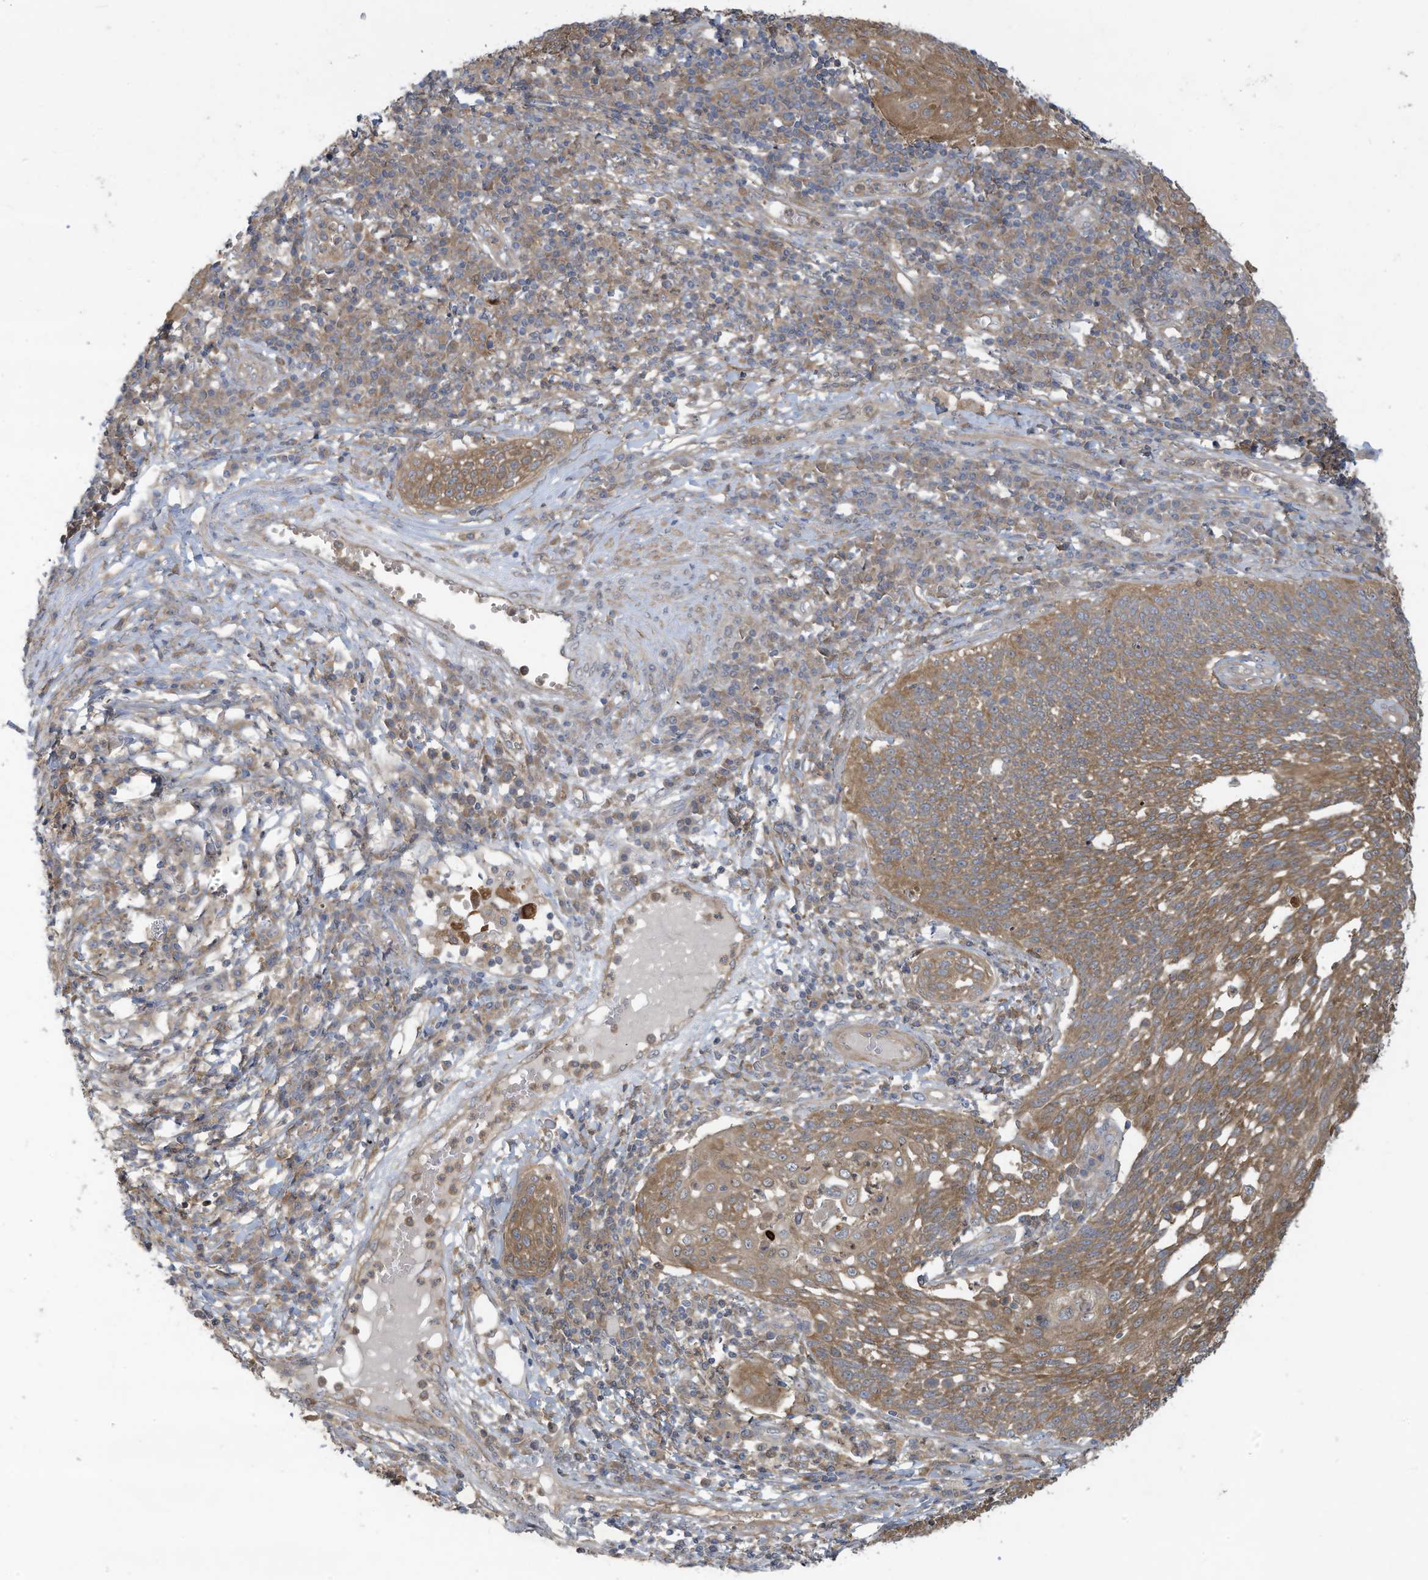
{"staining": {"intensity": "moderate", "quantity": ">75%", "location": "cytoplasmic/membranous"}, "tissue": "cervical cancer", "cell_type": "Tumor cells", "image_type": "cancer", "snomed": [{"axis": "morphology", "description": "Squamous cell carcinoma, NOS"}, {"axis": "topography", "description": "Cervix"}], "caption": "Immunohistochemistry staining of cervical cancer, which displays medium levels of moderate cytoplasmic/membranous staining in about >75% of tumor cells indicating moderate cytoplasmic/membranous protein positivity. The staining was performed using DAB (3,3'-diaminobenzidine) (brown) for protein detection and nuclei were counterstained in hematoxylin (blue).", "gene": "ADI1", "patient": {"sex": "female", "age": 34}}